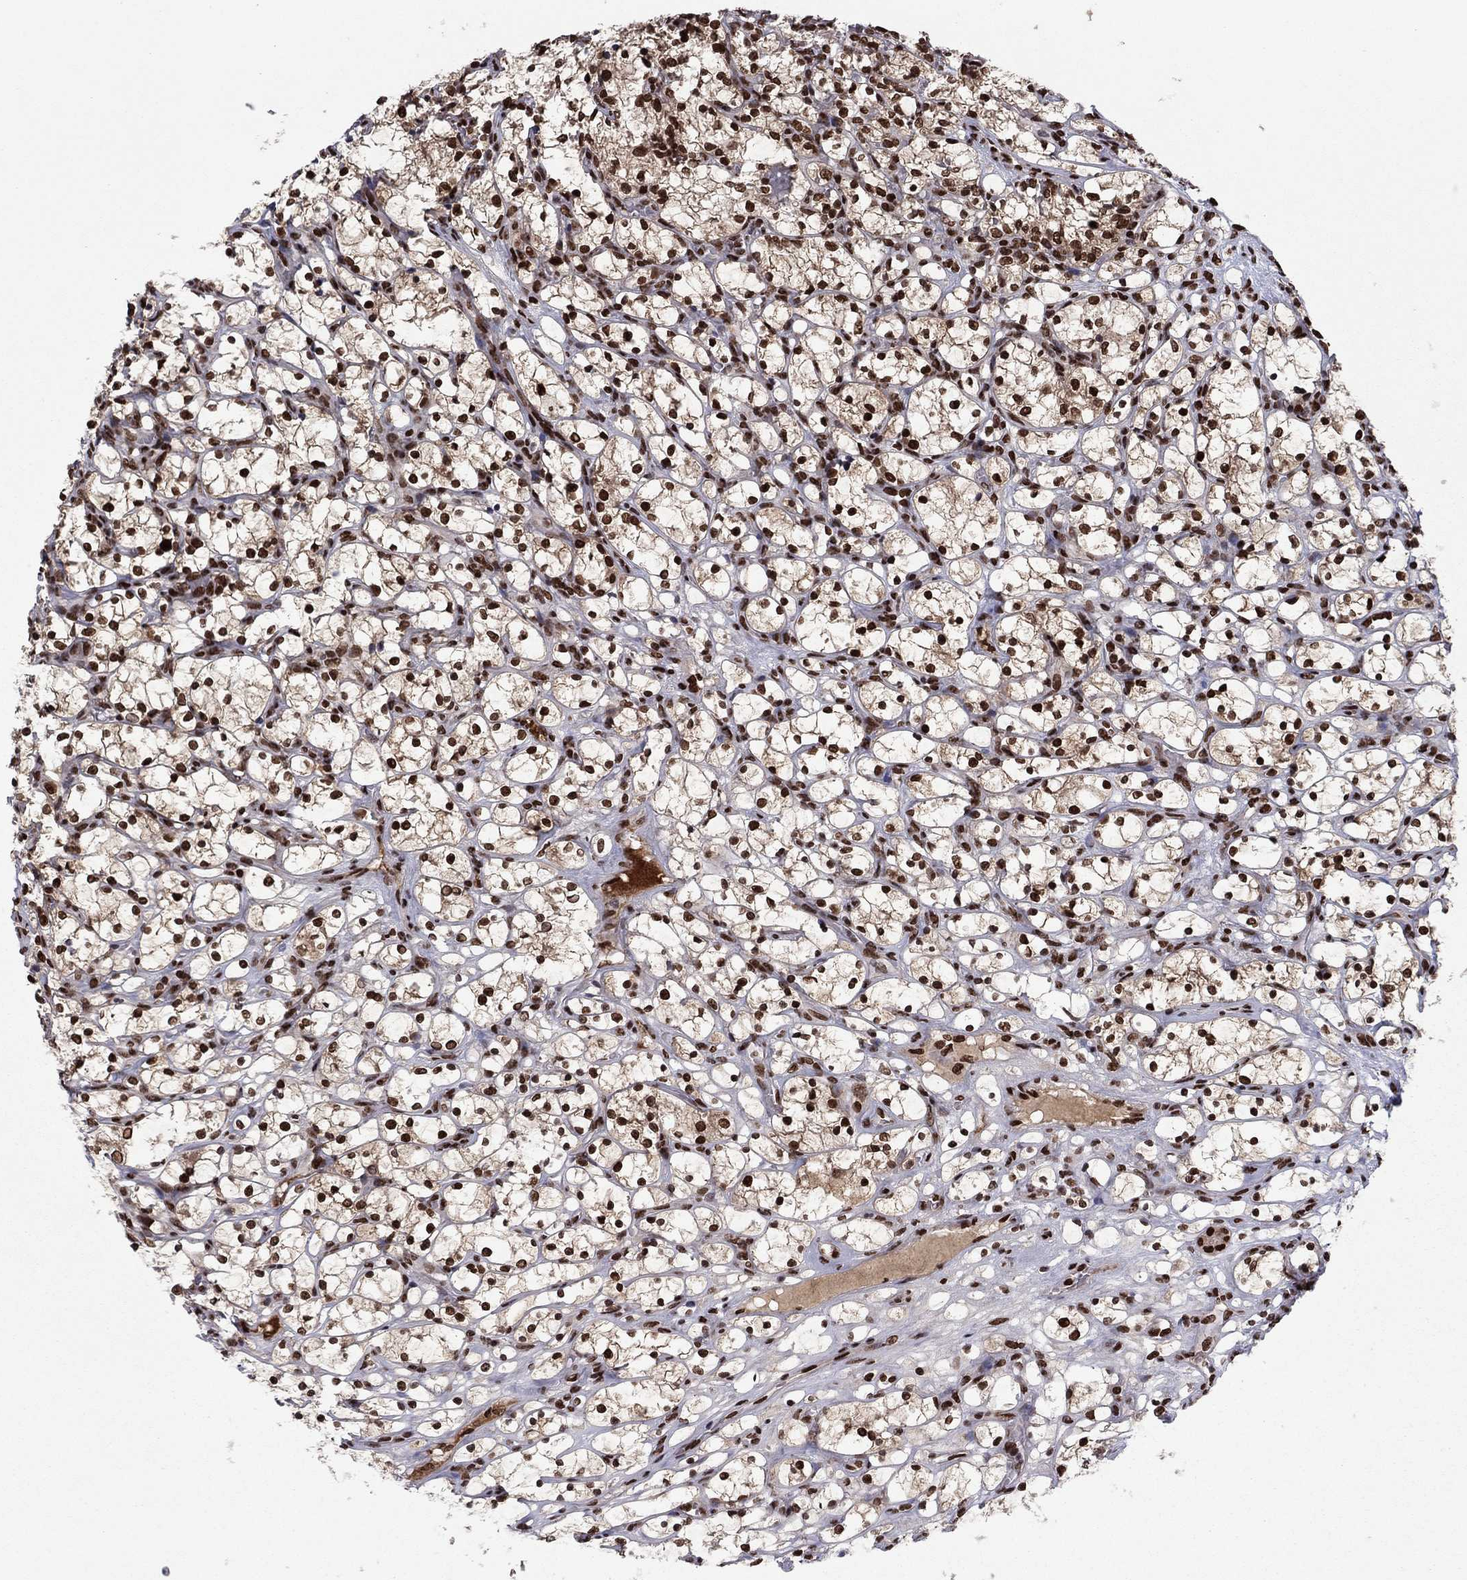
{"staining": {"intensity": "strong", "quantity": ">75%", "location": "nuclear"}, "tissue": "renal cancer", "cell_type": "Tumor cells", "image_type": "cancer", "snomed": [{"axis": "morphology", "description": "Adenocarcinoma, NOS"}, {"axis": "topography", "description": "Kidney"}], "caption": "Human renal cancer stained with a protein marker shows strong staining in tumor cells.", "gene": "USP54", "patient": {"sex": "female", "age": 69}}